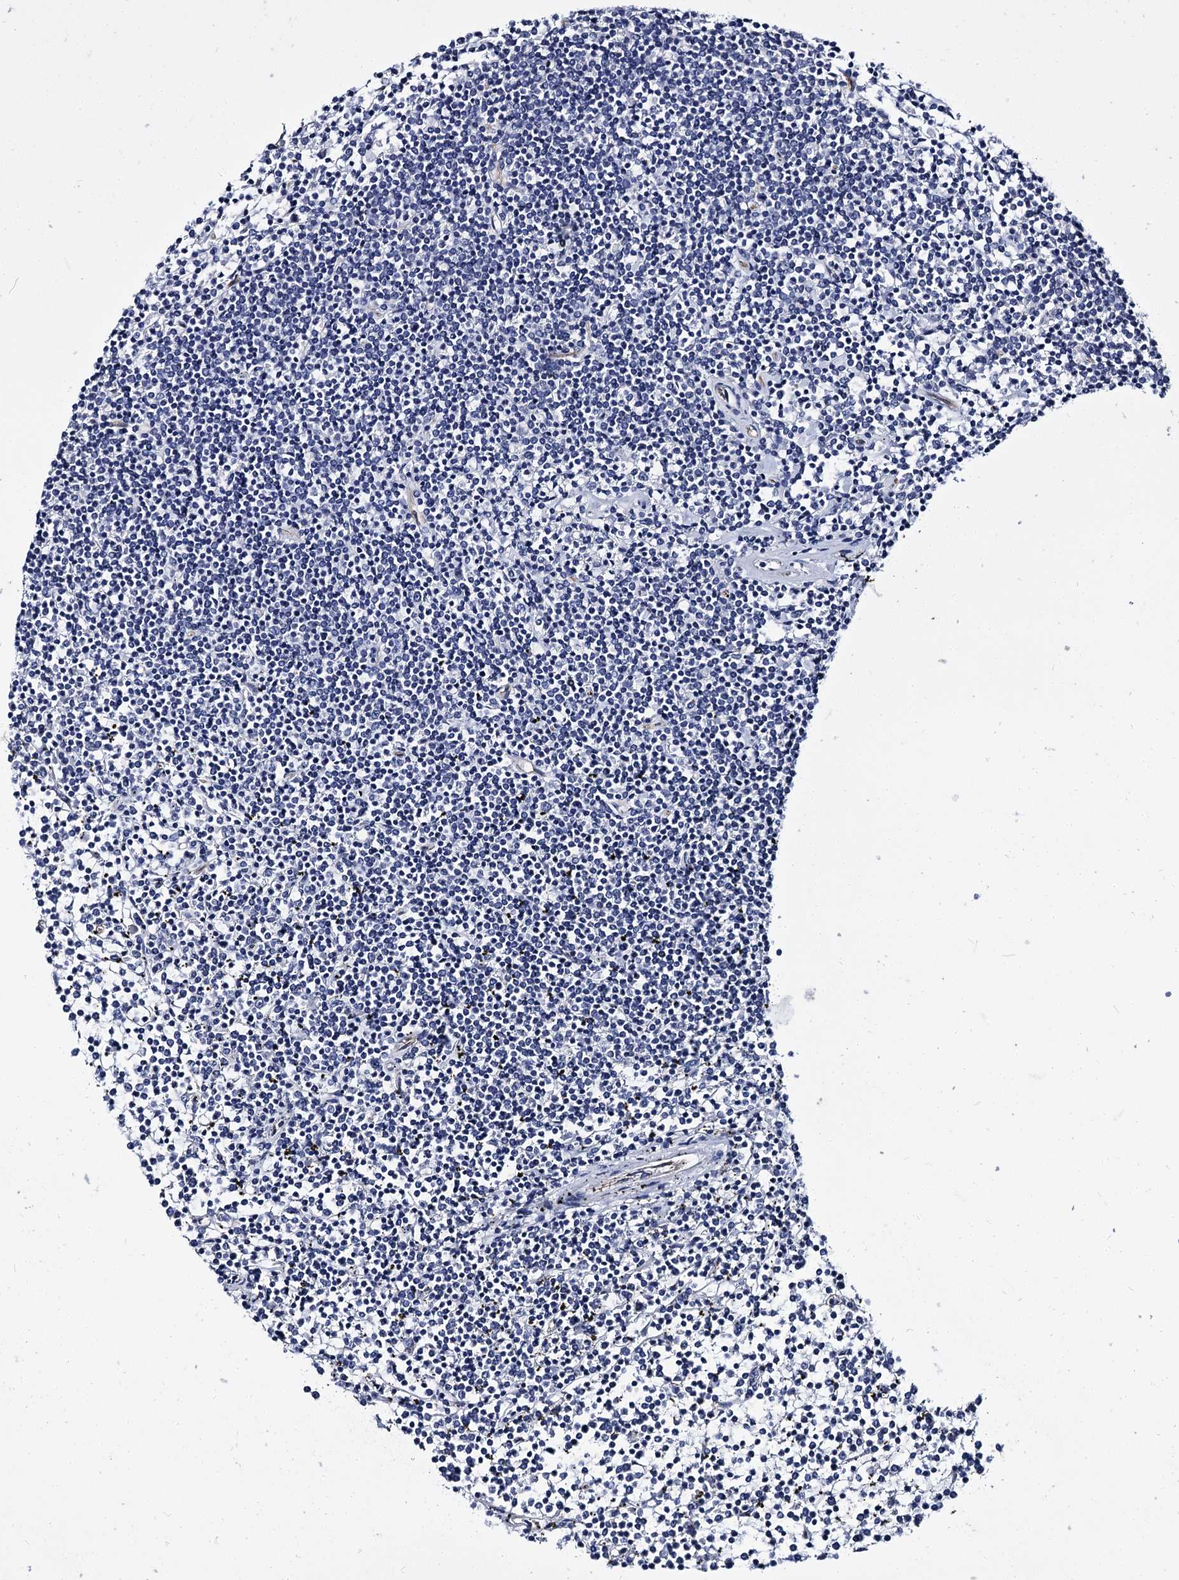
{"staining": {"intensity": "negative", "quantity": "none", "location": "none"}, "tissue": "lymphoma", "cell_type": "Tumor cells", "image_type": "cancer", "snomed": [{"axis": "morphology", "description": "Malignant lymphoma, non-Hodgkin's type, Low grade"}, {"axis": "topography", "description": "Spleen"}], "caption": "There is no significant positivity in tumor cells of low-grade malignant lymphoma, non-Hodgkin's type.", "gene": "CBFB", "patient": {"sex": "female", "age": 19}}